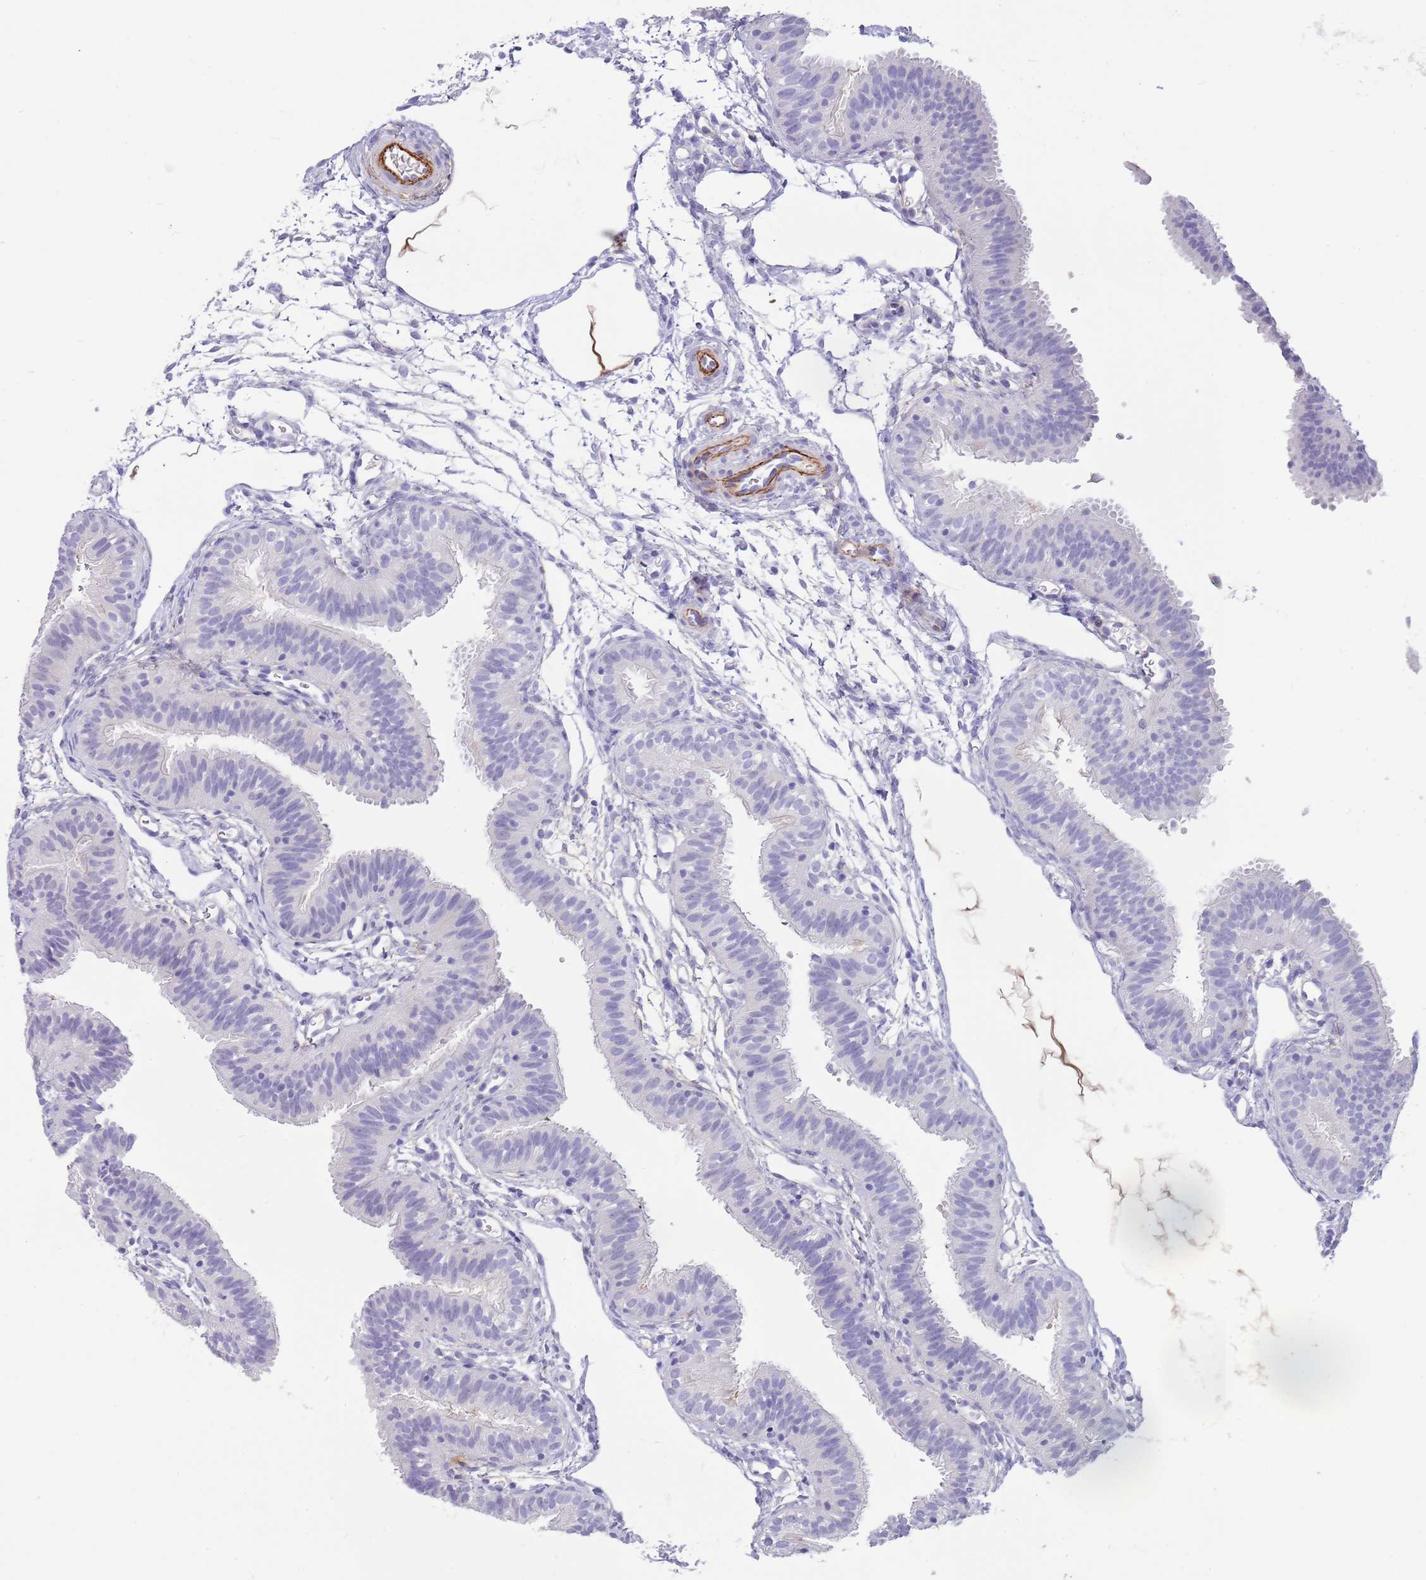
{"staining": {"intensity": "negative", "quantity": "none", "location": "none"}, "tissue": "fallopian tube", "cell_type": "Glandular cells", "image_type": "normal", "snomed": [{"axis": "morphology", "description": "Normal tissue, NOS"}, {"axis": "topography", "description": "Fallopian tube"}], "caption": "High magnification brightfield microscopy of normal fallopian tube stained with DAB (brown) and counterstained with hematoxylin (blue): glandular cells show no significant staining. (DAB (3,3'-diaminobenzidine) immunohistochemistry (IHC) with hematoxylin counter stain).", "gene": "LEPROTL1", "patient": {"sex": "female", "age": 35}}